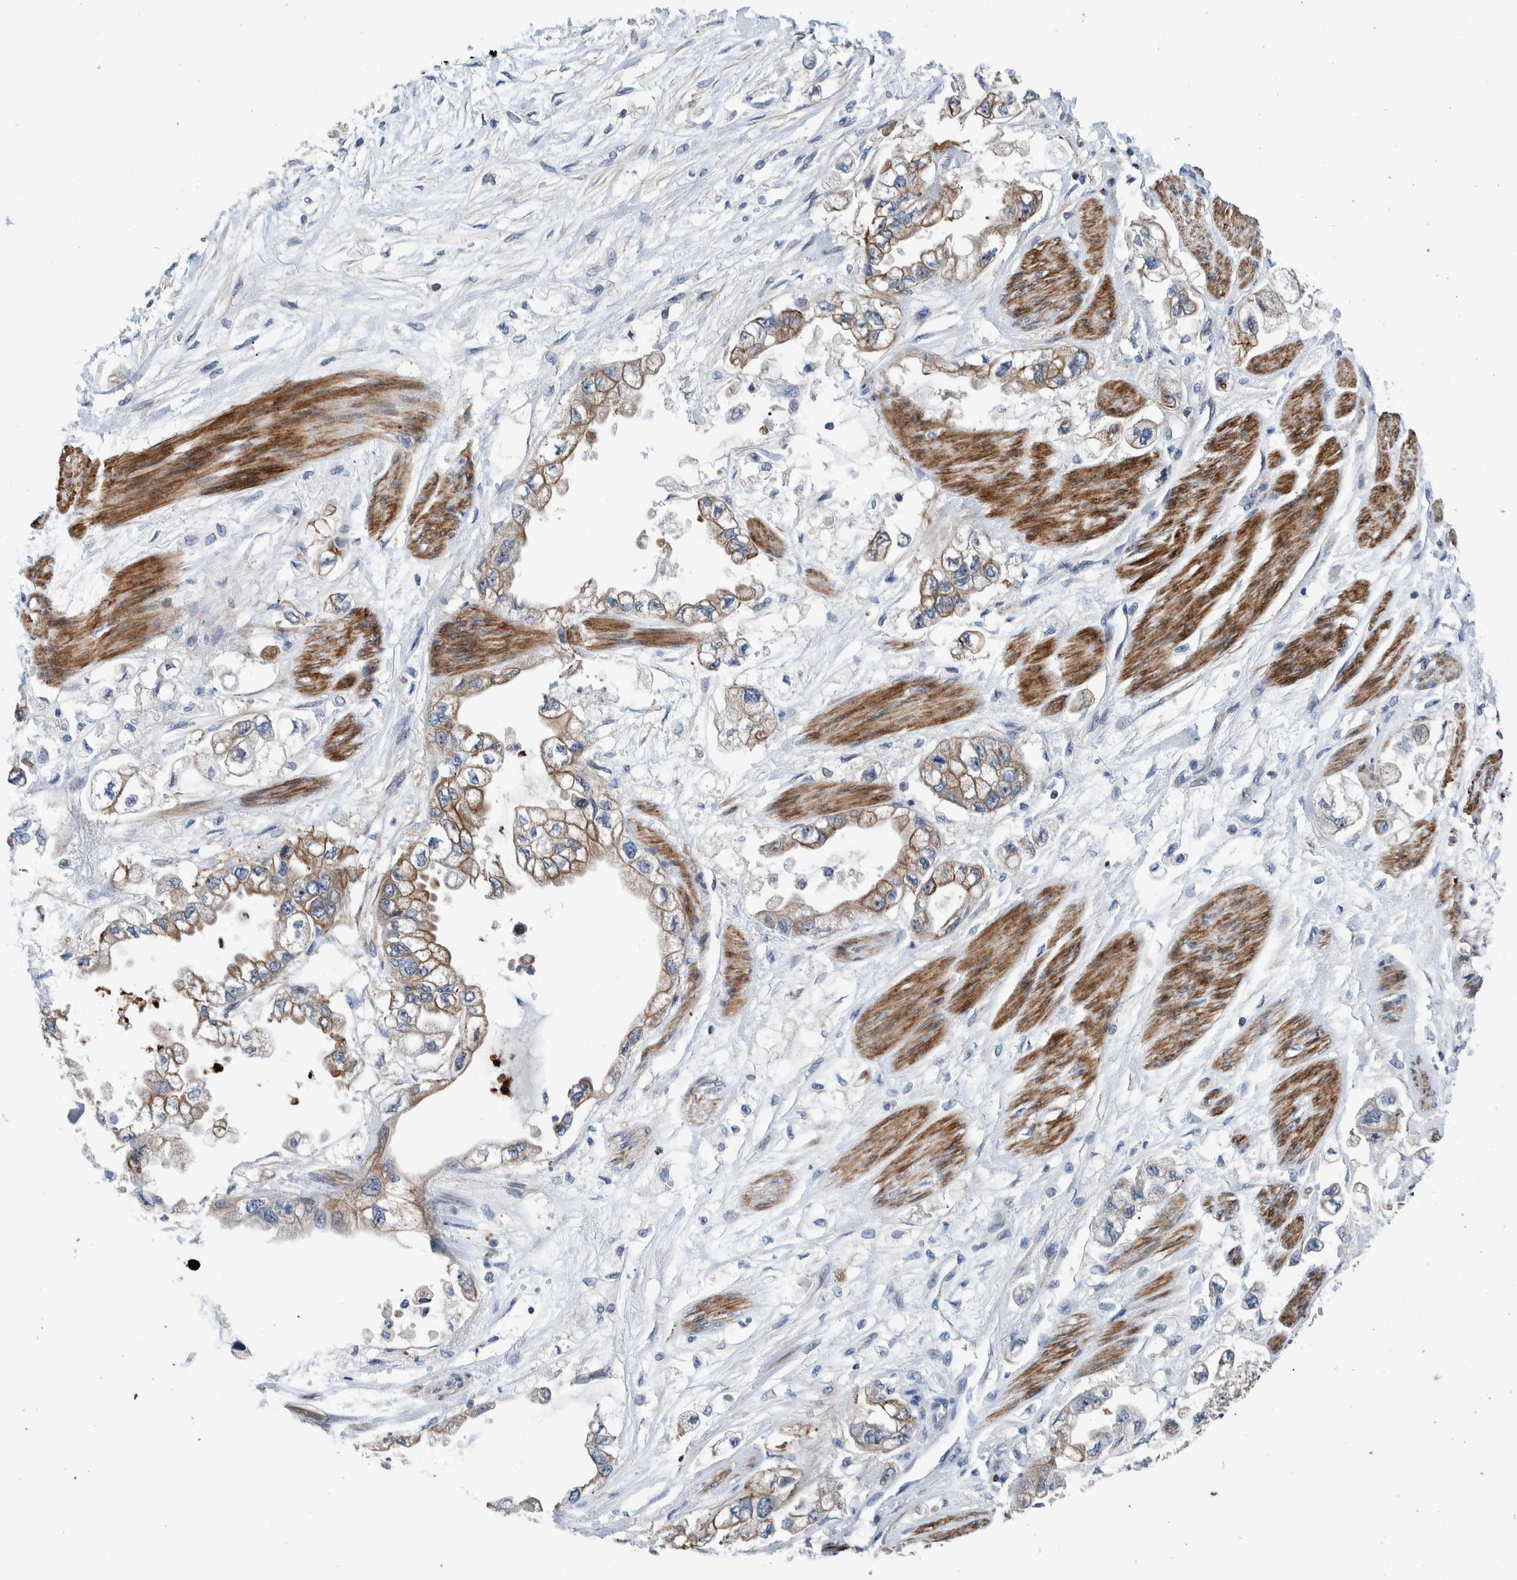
{"staining": {"intensity": "moderate", "quantity": "25%-75%", "location": "cytoplasmic/membranous"}, "tissue": "stomach cancer", "cell_type": "Tumor cells", "image_type": "cancer", "snomed": [{"axis": "morphology", "description": "Normal tissue, NOS"}, {"axis": "morphology", "description": "Adenocarcinoma, NOS"}, {"axis": "topography", "description": "Stomach"}], "caption": "Tumor cells show moderate cytoplasmic/membranous expression in about 25%-75% of cells in adenocarcinoma (stomach).", "gene": "MKS1", "patient": {"sex": "male", "age": 62}}